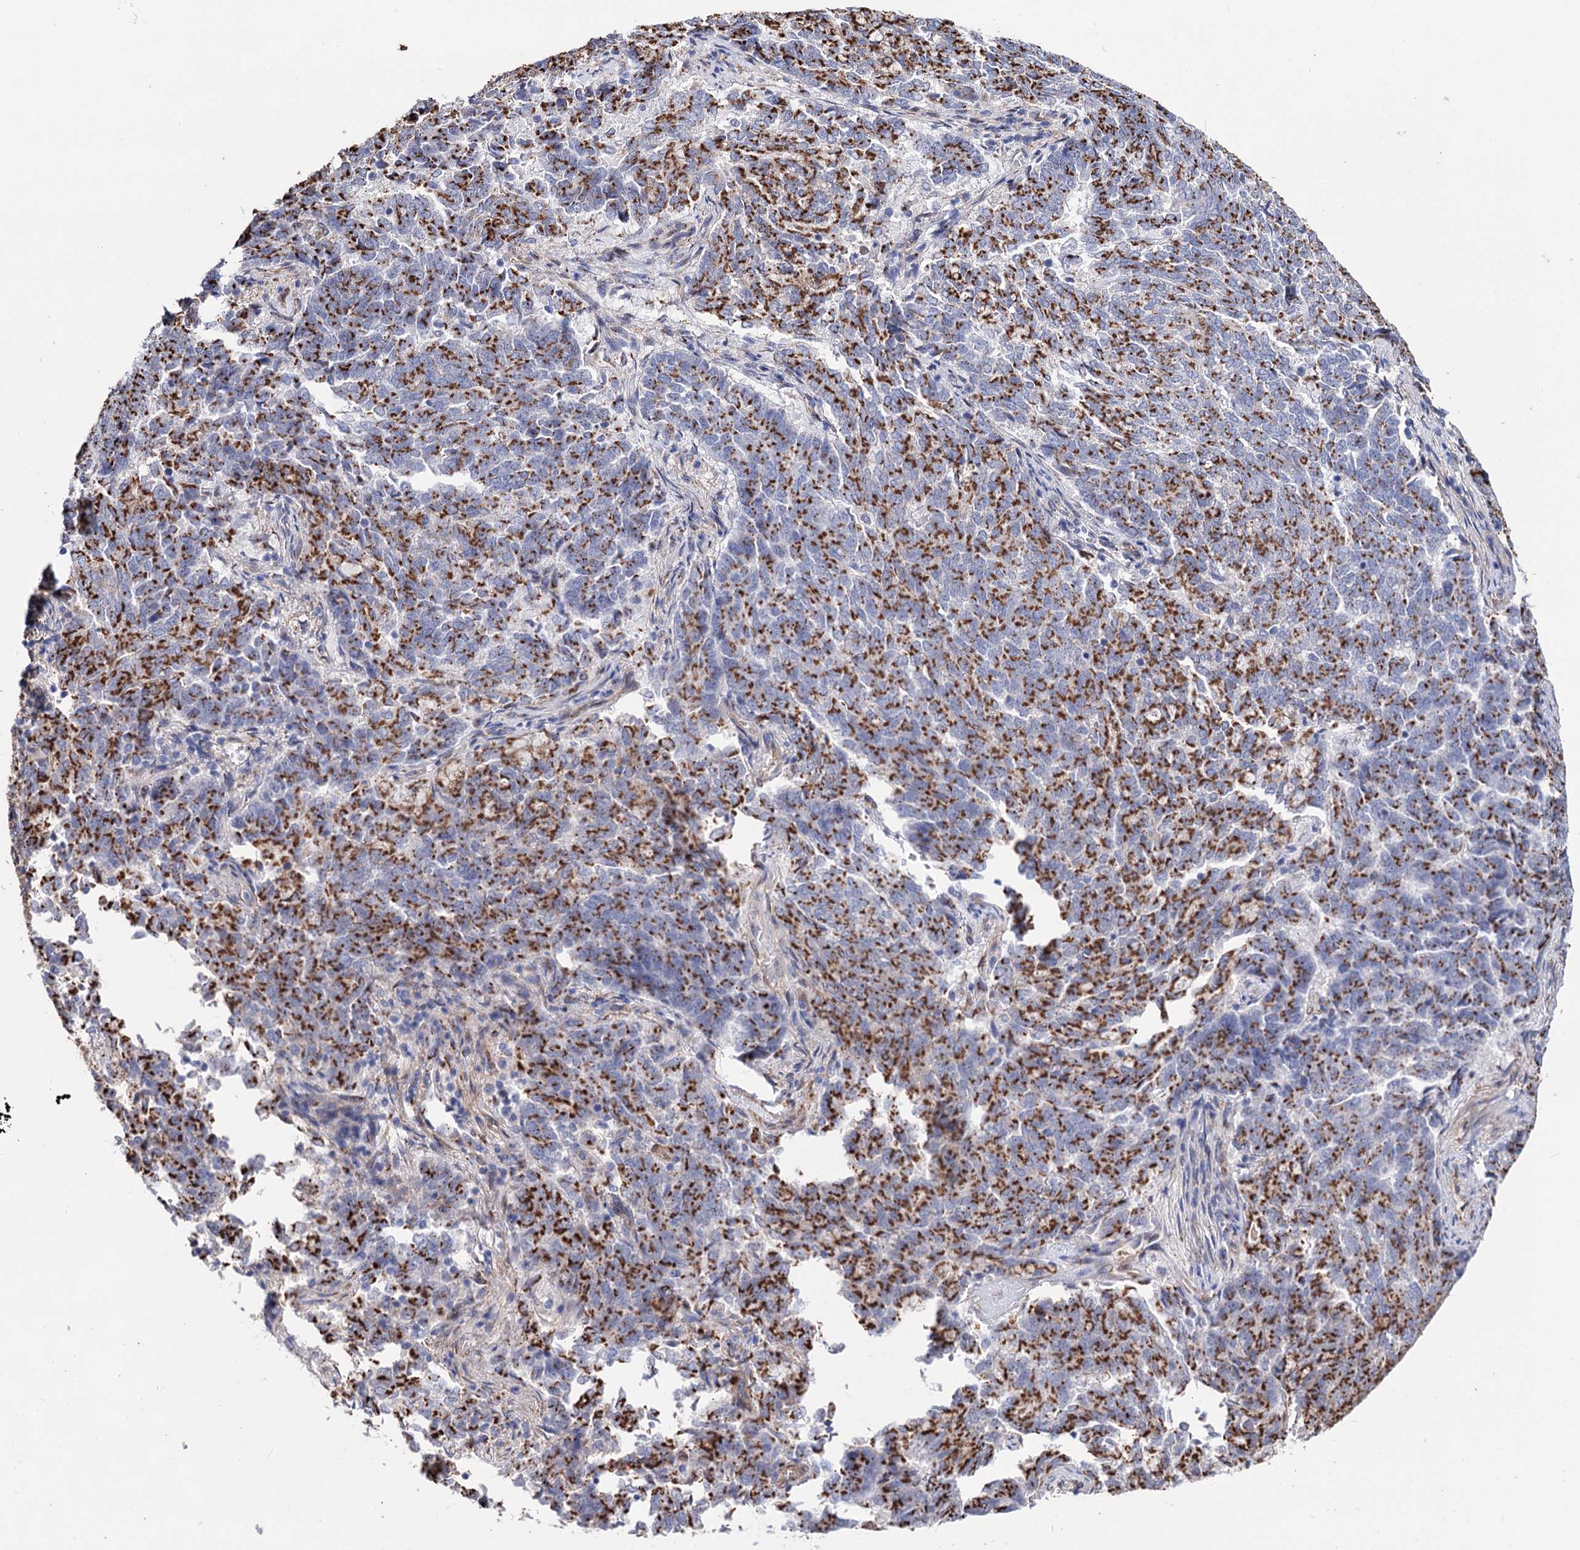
{"staining": {"intensity": "strong", "quantity": ">75%", "location": "cytoplasmic/membranous"}, "tissue": "endometrial cancer", "cell_type": "Tumor cells", "image_type": "cancer", "snomed": [{"axis": "morphology", "description": "Adenocarcinoma, NOS"}, {"axis": "topography", "description": "Endometrium"}], "caption": "An immunohistochemistry (IHC) micrograph of tumor tissue is shown. Protein staining in brown labels strong cytoplasmic/membranous positivity in endometrial adenocarcinoma within tumor cells. (DAB (3,3'-diaminobenzidine) = brown stain, brightfield microscopy at high magnification).", "gene": "C11orf96", "patient": {"sex": "female", "age": 80}}